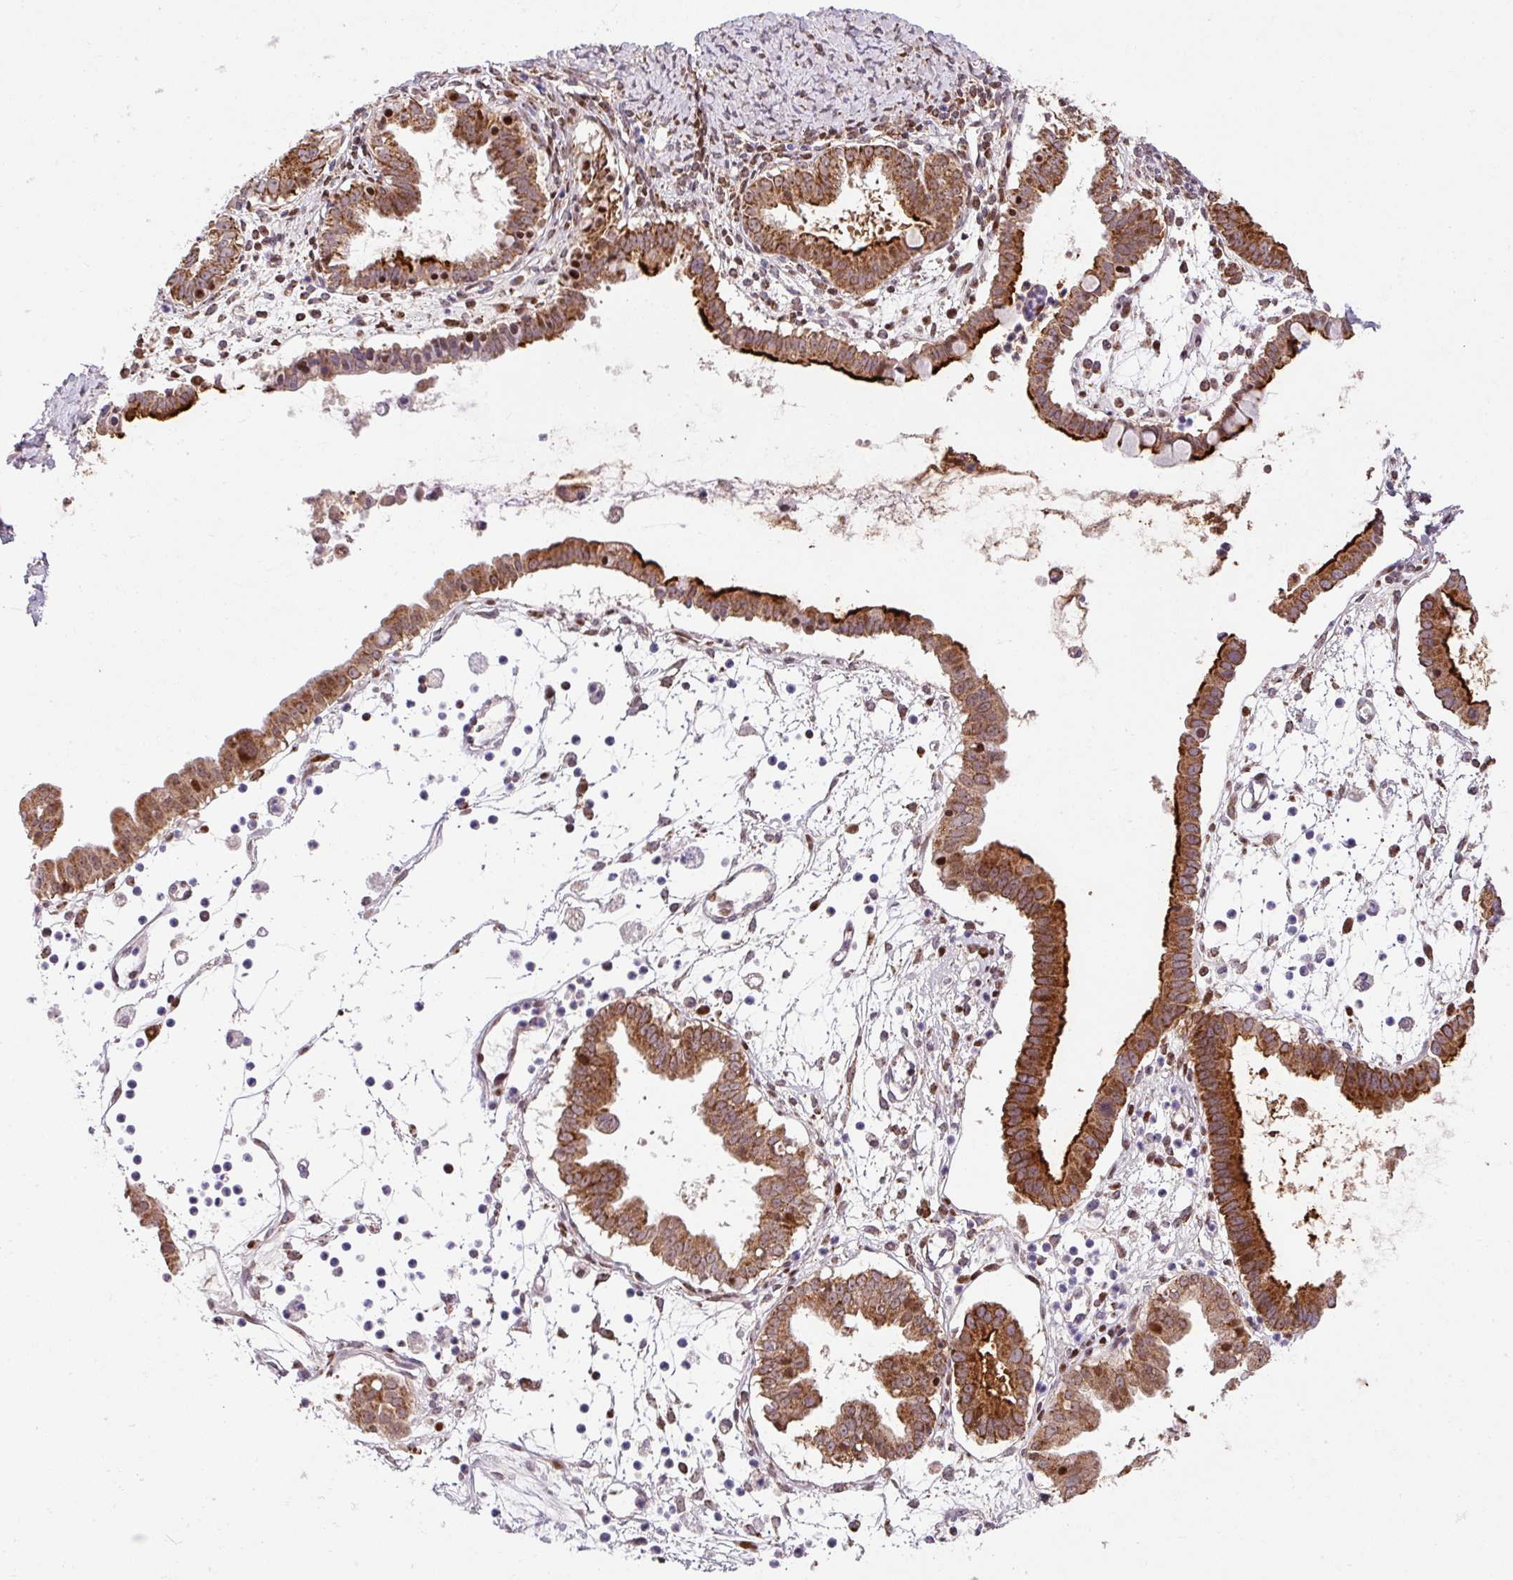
{"staining": {"intensity": "strong", "quantity": ">75%", "location": "cytoplasmic/membranous"}, "tissue": "ovarian cancer", "cell_type": "Tumor cells", "image_type": "cancer", "snomed": [{"axis": "morphology", "description": "Cystadenocarcinoma, mucinous, NOS"}, {"axis": "topography", "description": "Ovary"}], "caption": "Mucinous cystadenocarcinoma (ovarian) tissue demonstrates strong cytoplasmic/membranous expression in about >75% of tumor cells", "gene": "SARS2", "patient": {"sex": "female", "age": 61}}